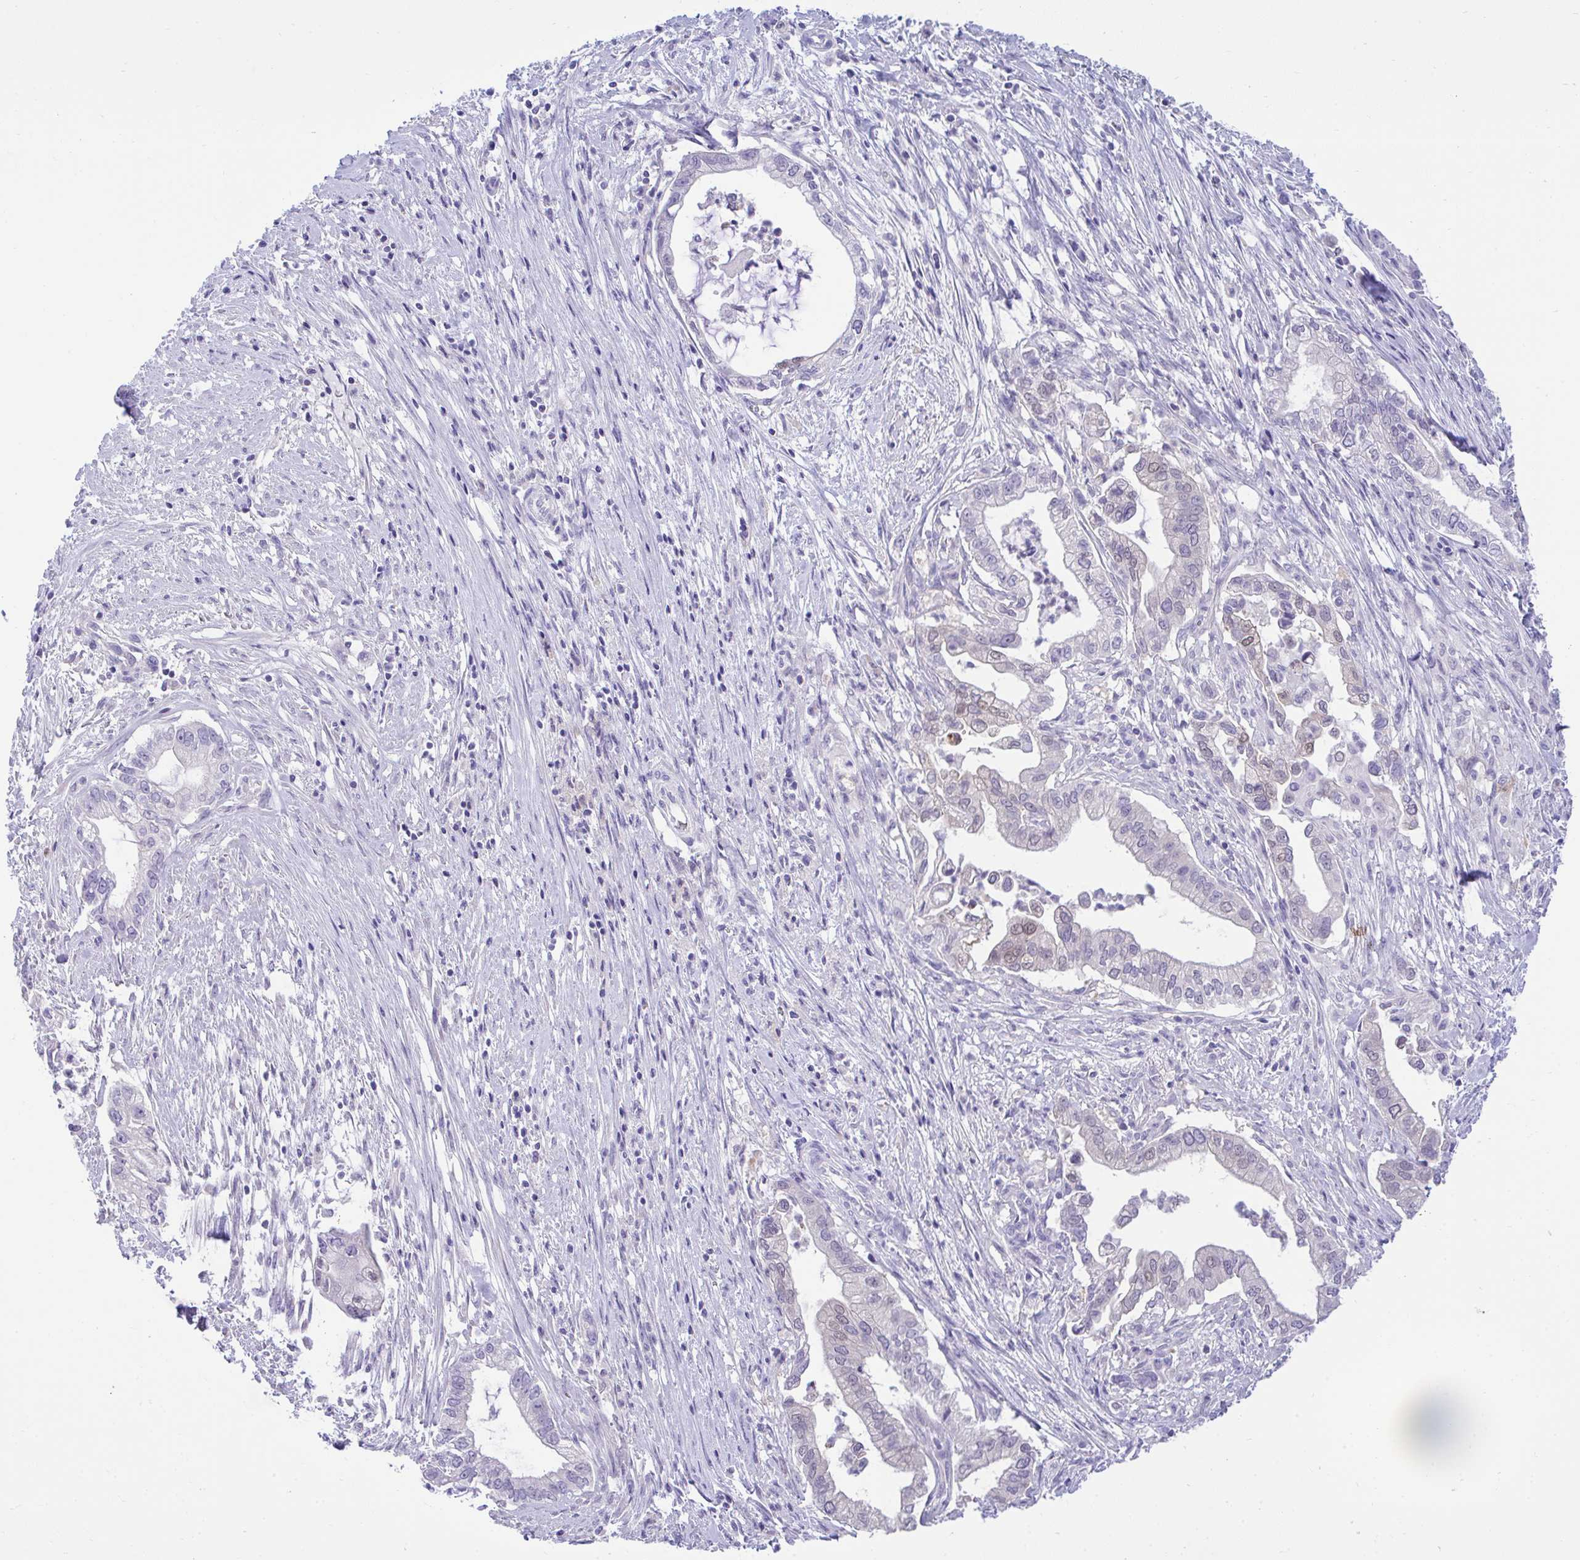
{"staining": {"intensity": "weak", "quantity": "<25%", "location": "nuclear"}, "tissue": "pancreatic cancer", "cell_type": "Tumor cells", "image_type": "cancer", "snomed": [{"axis": "morphology", "description": "Adenocarcinoma, NOS"}, {"axis": "topography", "description": "Pancreas"}], "caption": "Tumor cells show no significant expression in pancreatic cancer (adenocarcinoma).", "gene": "TMCO5A", "patient": {"sex": "male", "age": 70}}